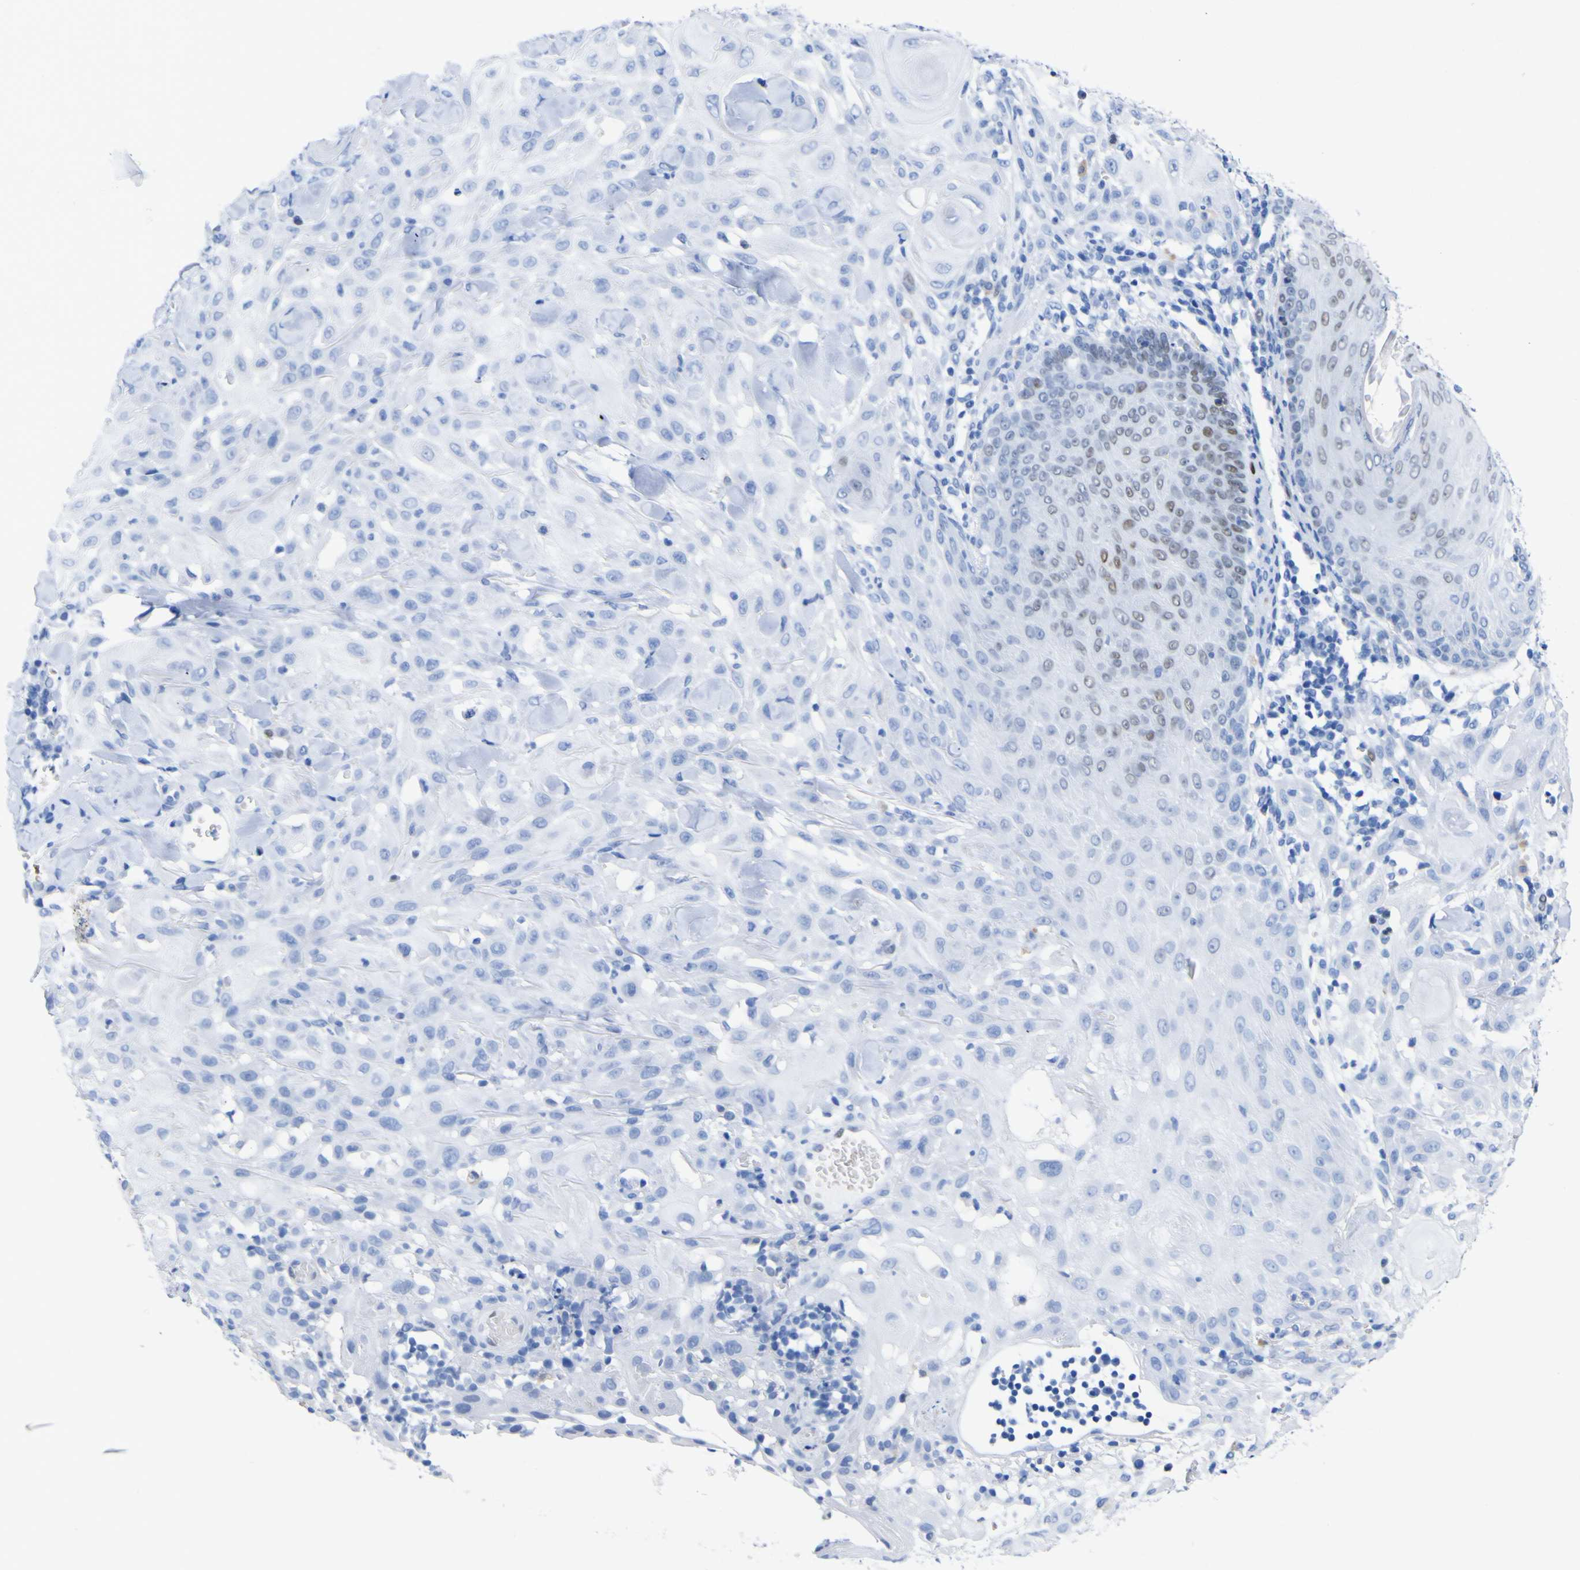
{"staining": {"intensity": "weak", "quantity": "<25%", "location": "nuclear"}, "tissue": "skin cancer", "cell_type": "Tumor cells", "image_type": "cancer", "snomed": [{"axis": "morphology", "description": "Squamous cell carcinoma, NOS"}, {"axis": "topography", "description": "Skin"}], "caption": "Immunohistochemical staining of human skin cancer displays no significant positivity in tumor cells.", "gene": "DACH1", "patient": {"sex": "male", "age": 24}}